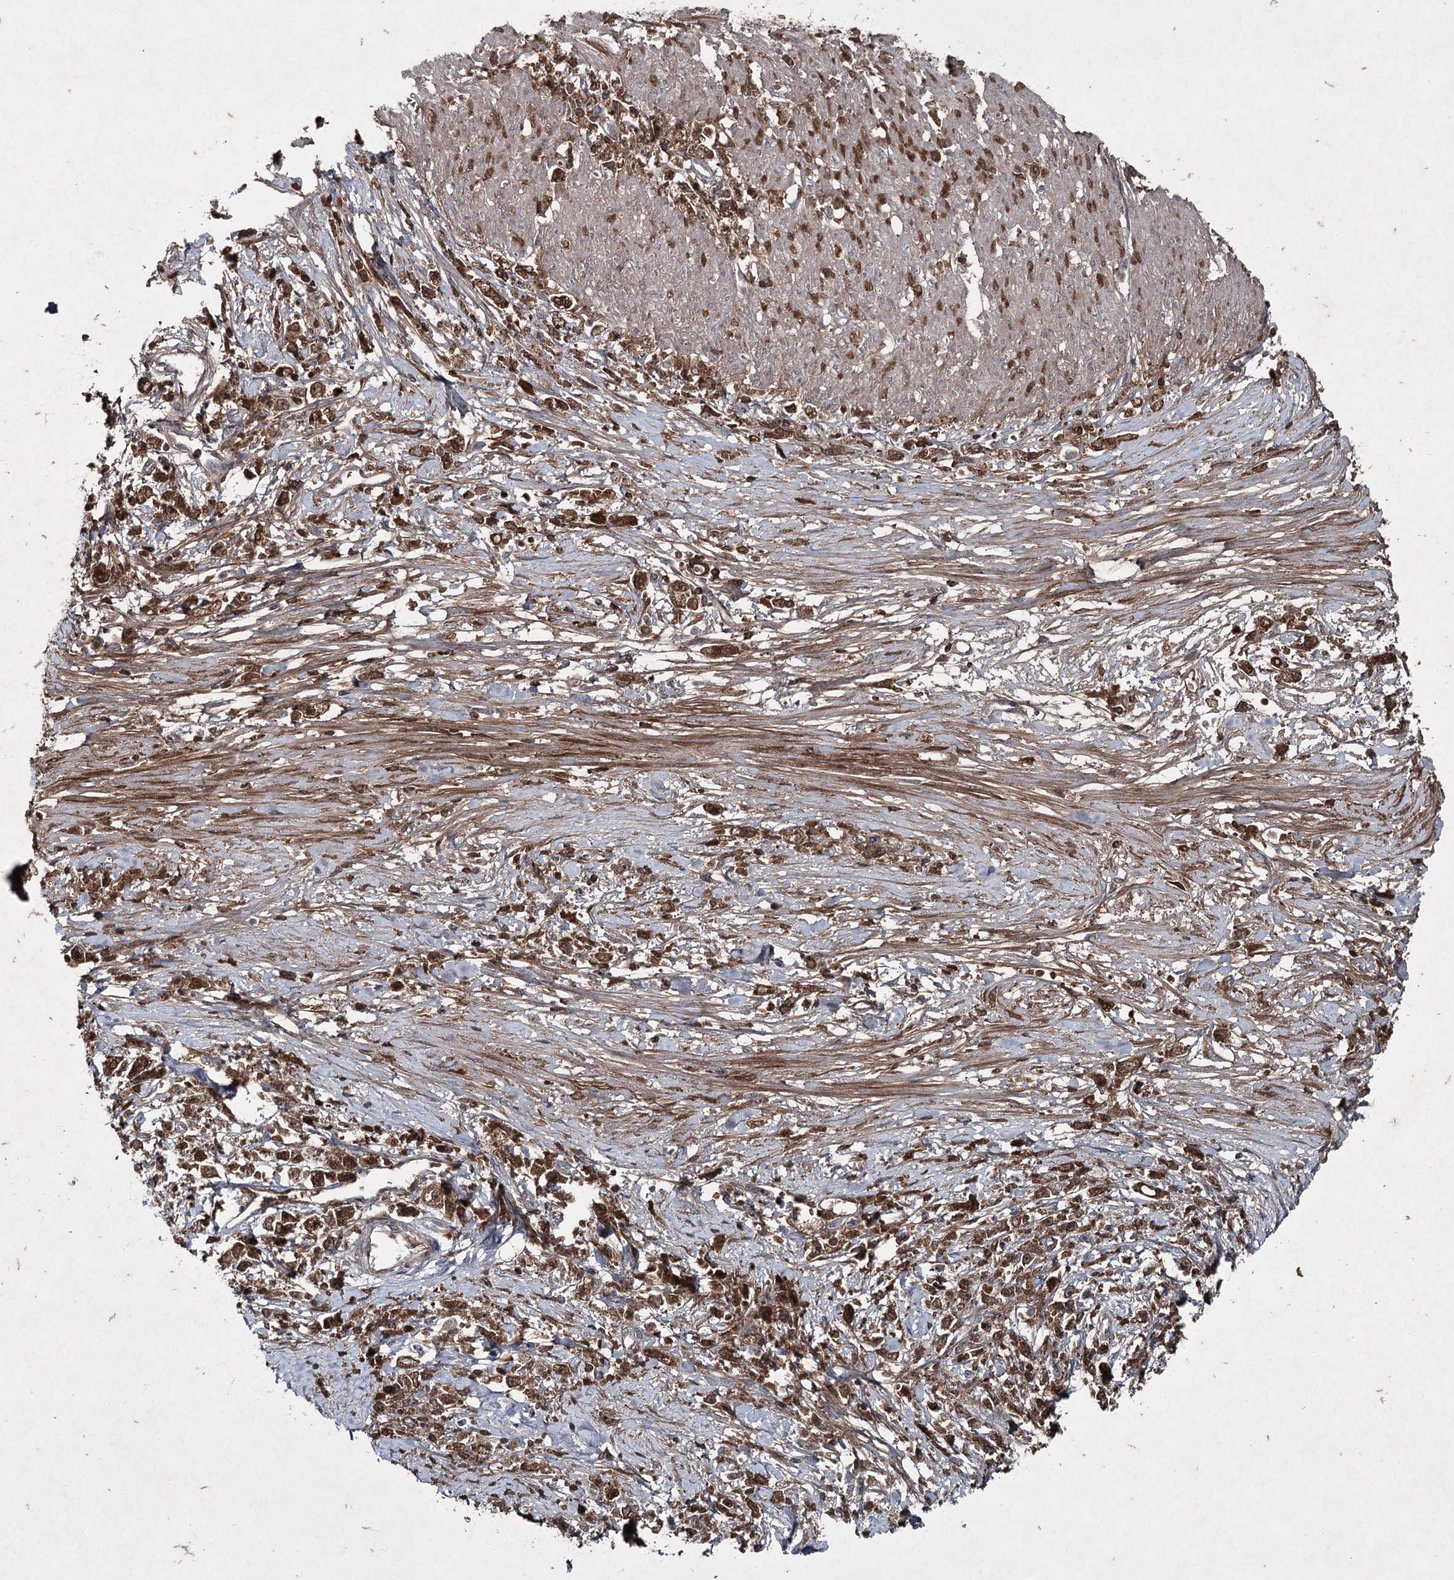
{"staining": {"intensity": "moderate", "quantity": ">75%", "location": "cytoplasmic/membranous"}, "tissue": "stomach cancer", "cell_type": "Tumor cells", "image_type": "cancer", "snomed": [{"axis": "morphology", "description": "Adenocarcinoma, NOS"}, {"axis": "topography", "description": "Stomach"}], "caption": "Stomach cancer (adenocarcinoma) stained with immunohistochemistry (IHC) reveals moderate cytoplasmic/membranous expression in about >75% of tumor cells.", "gene": "PGLYRP2", "patient": {"sex": "female", "age": 59}}